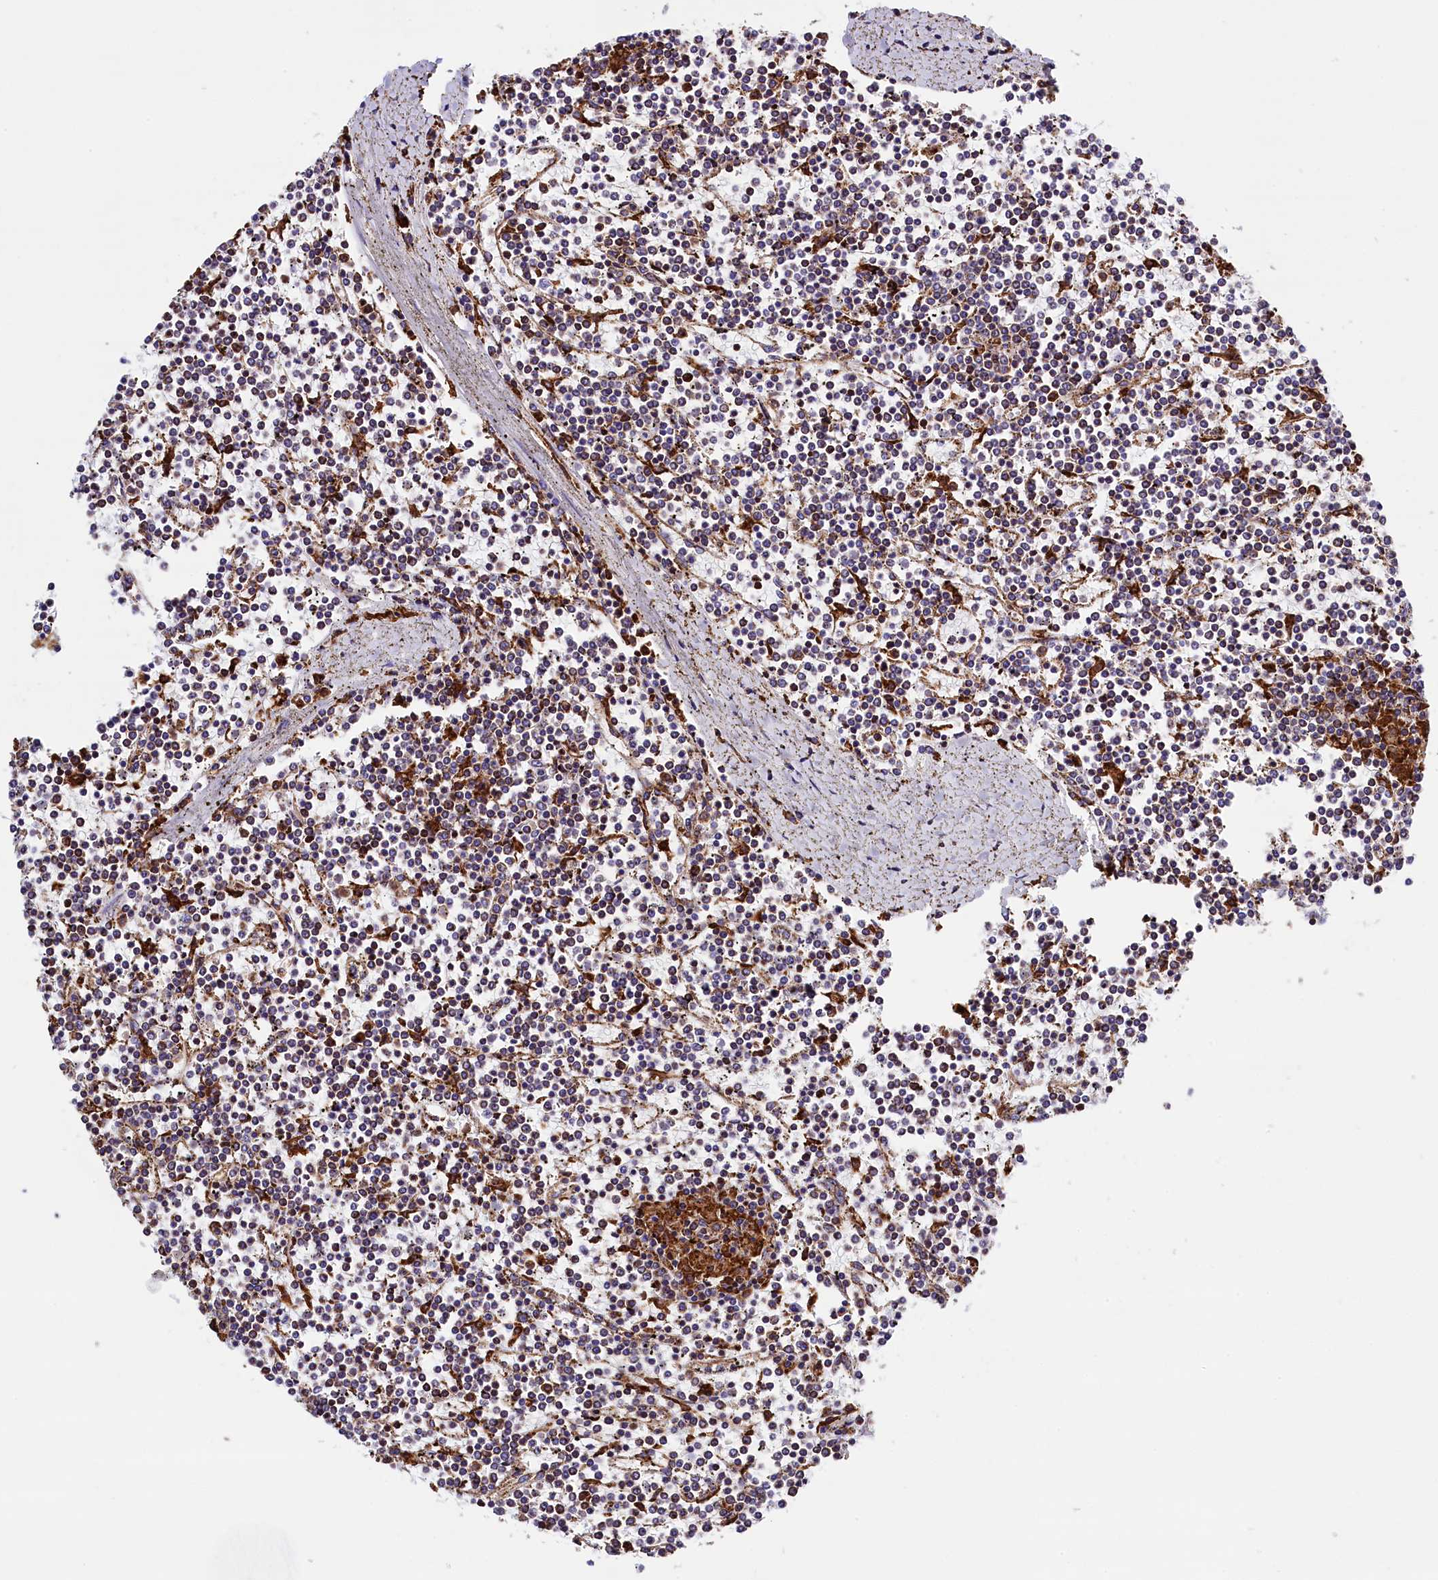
{"staining": {"intensity": "negative", "quantity": "none", "location": "none"}, "tissue": "lymphoma", "cell_type": "Tumor cells", "image_type": "cancer", "snomed": [{"axis": "morphology", "description": "Malignant lymphoma, non-Hodgkin's type, Low grade"}, {"axis": "topography", "description": "Spleen"}], "caption": "Immunohistochemistry (IHC) of human low-grade malignant lymphoma, non-Hodgkin's type demonstrates no staining in tumor cells.", "gene": "CMTR2", "patient": {"sex": "female", "age": 19}}